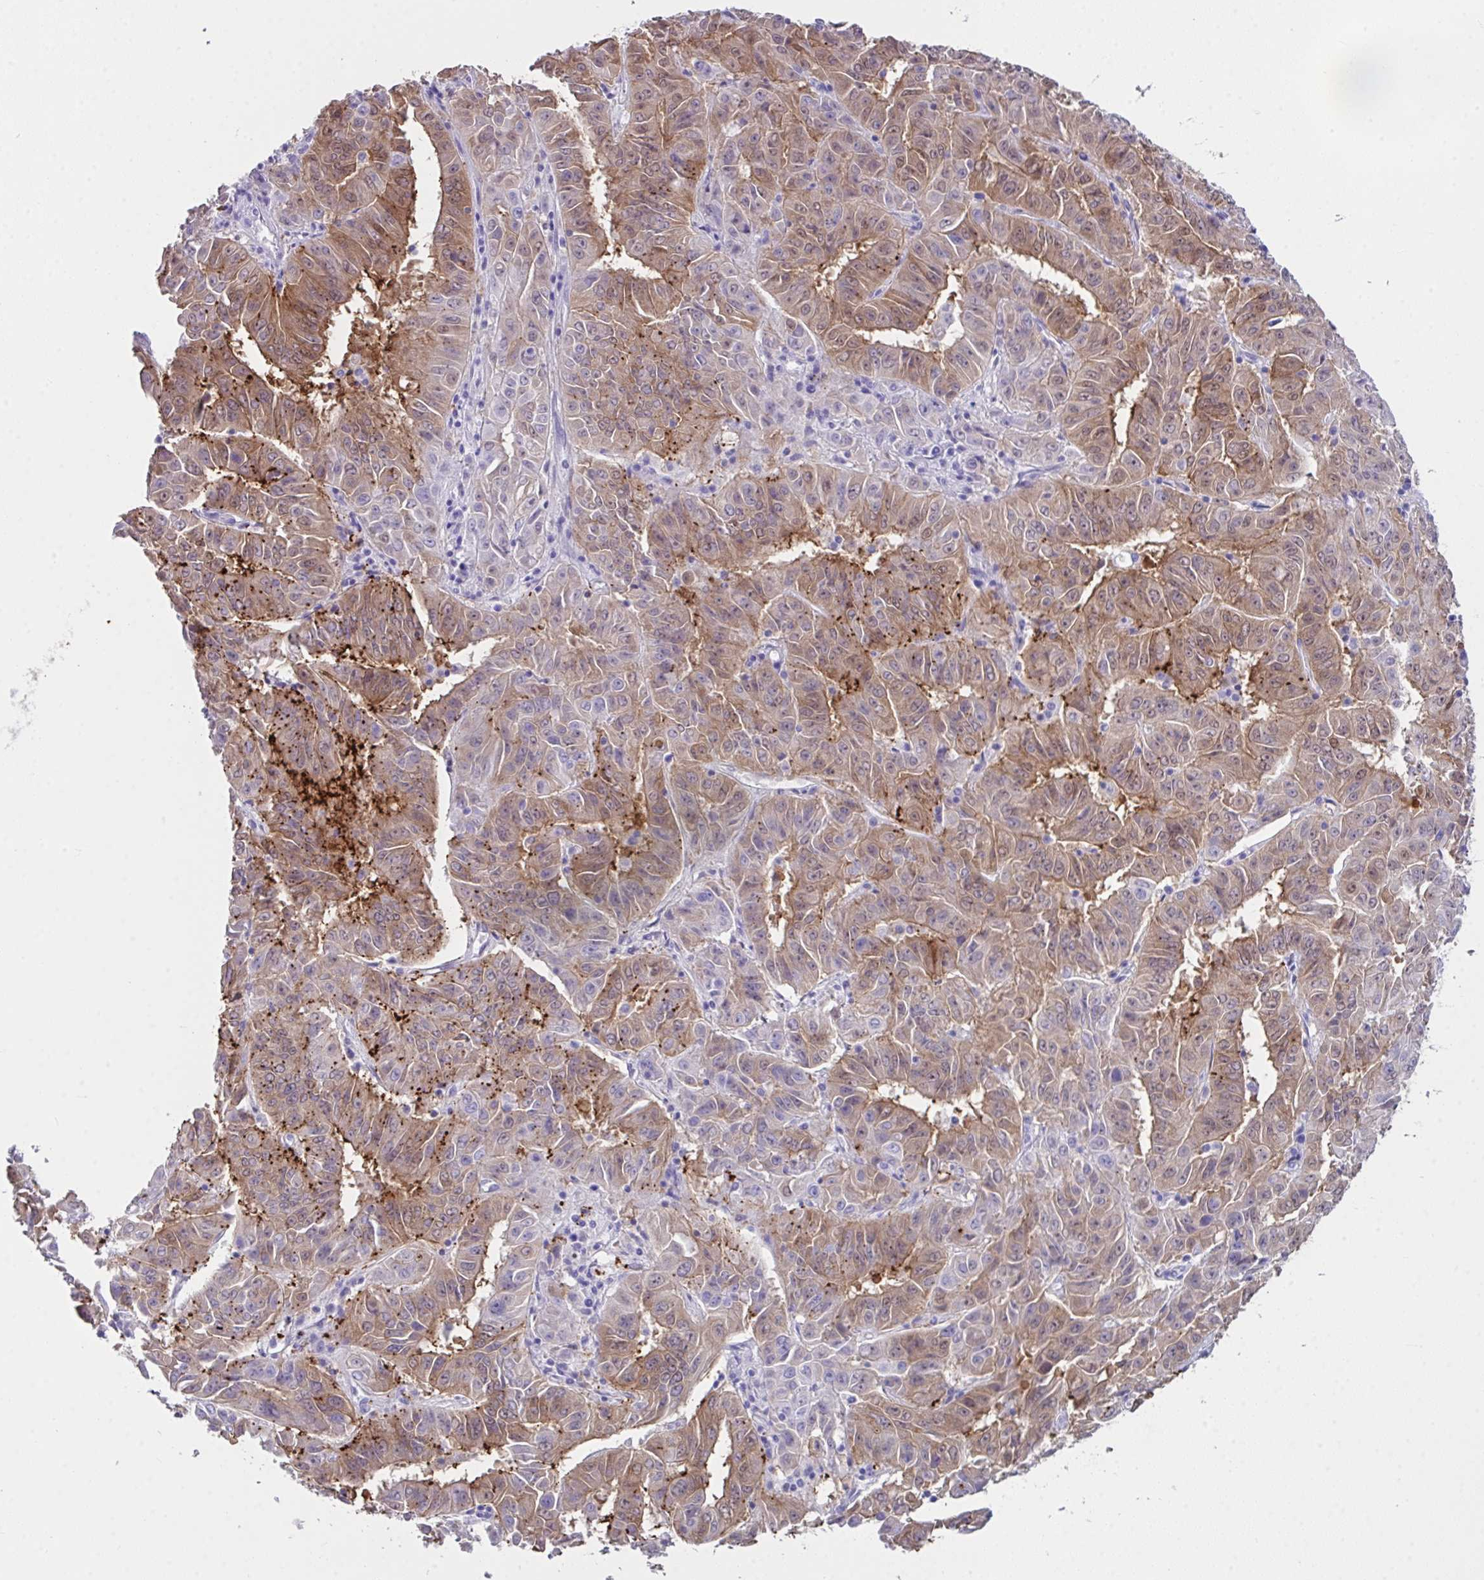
{"staining": {"intensity": "moderate", "quantity": ">75%", "location": "cytoplasmic/membranous,nuclear"}, "tissue": "pancreatic cancer", "cell_type": "Tumor cells", "image_type": "cancer", "snomed": [{"axis": "morphology", "description": "Adenocarcinoma, NOS"}, {"axis": "topography", "description": "Pancreas"}], "caption": "Pancreatic cancer (adenocarcinoma) stained for a protein displays moderate cytoplasmic/membranous and nuclear positivity in tumor cells.", "gene": "LGALS4", "patient": {"sex": "male", "age": 63}}